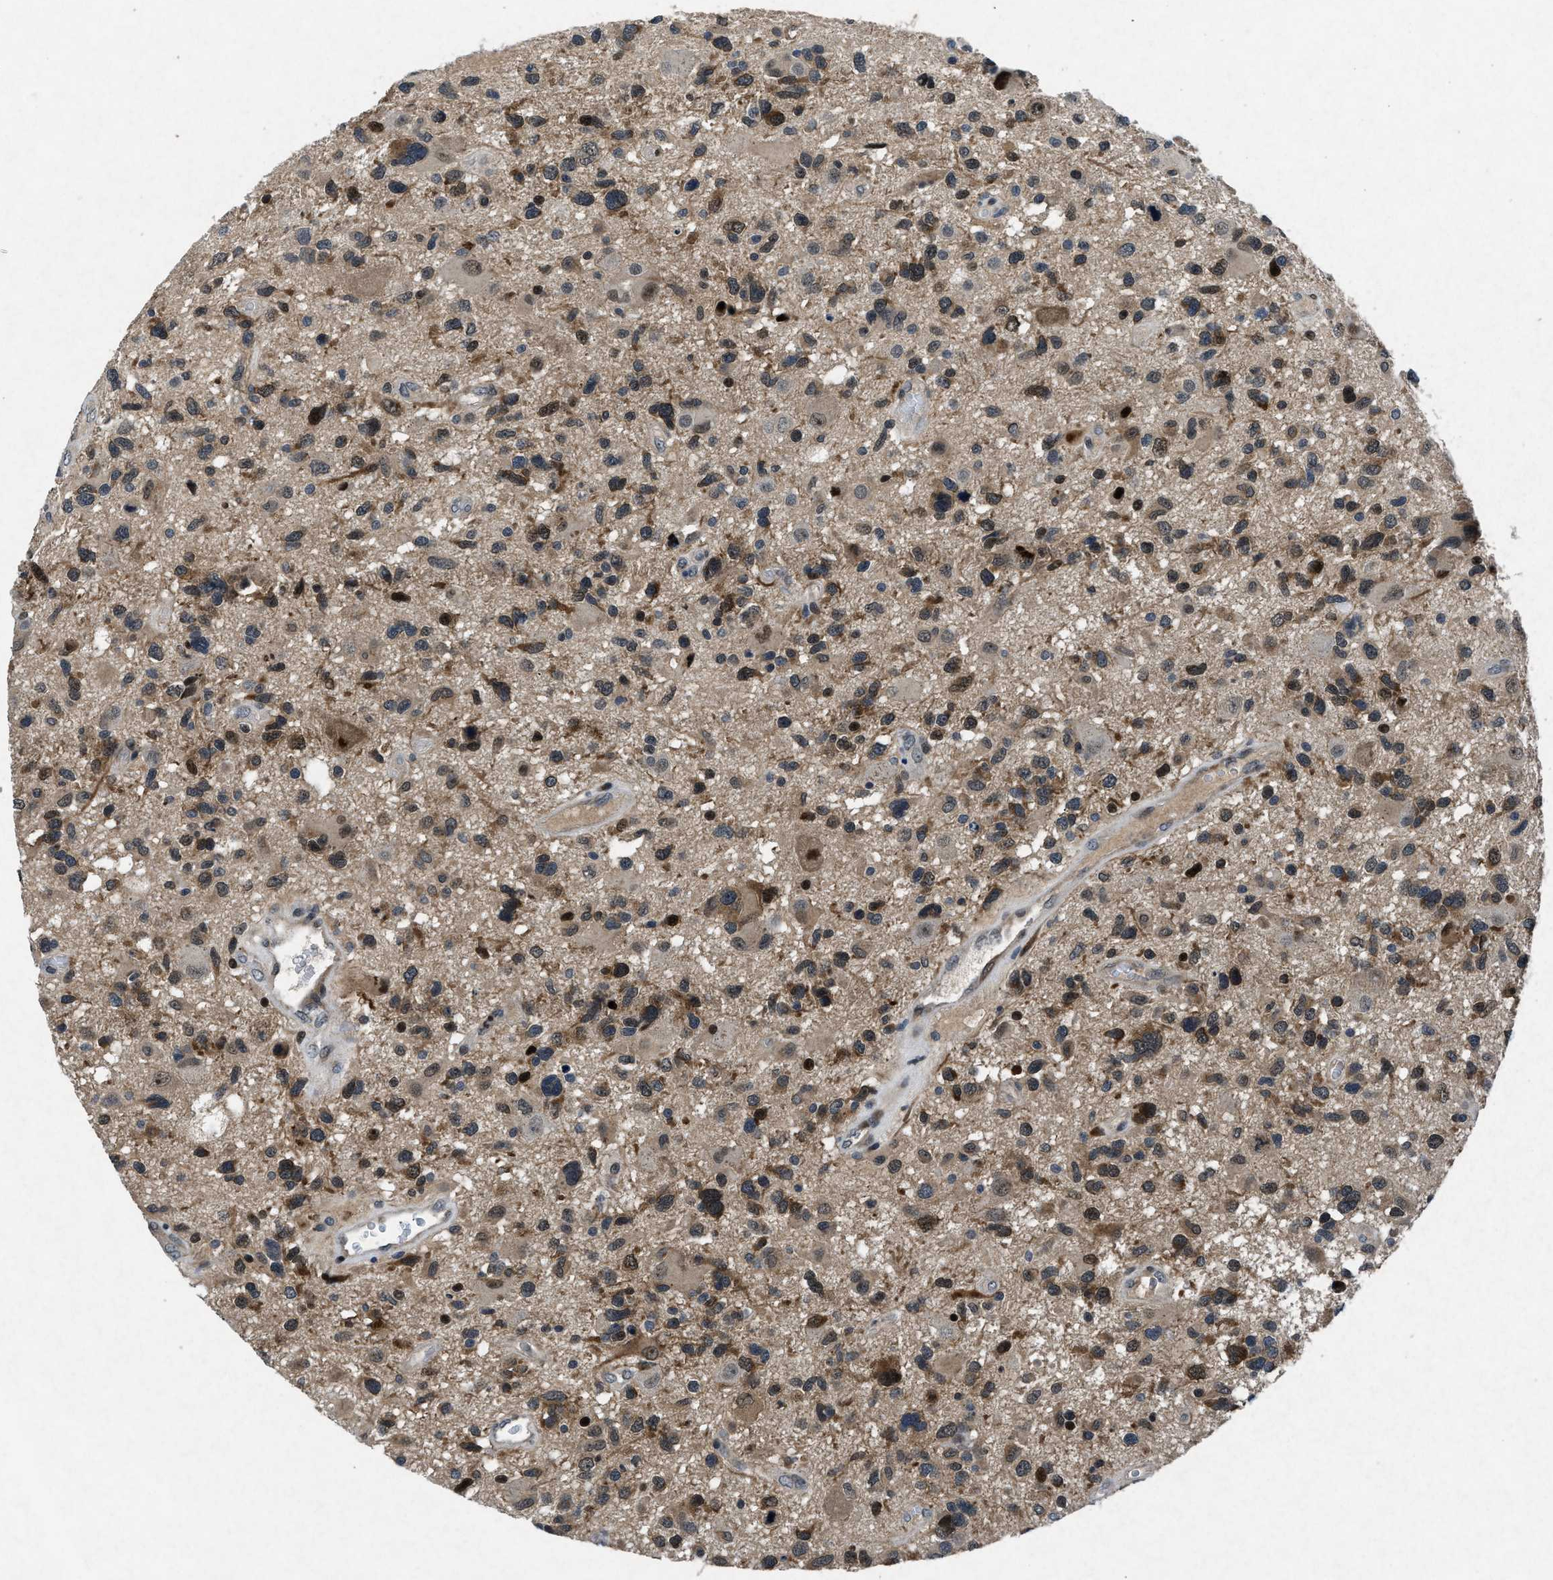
{"staining": {"intensity": "moderate", "quantity": ">75%", "location": "cytoplasmic/membranous"}, "tissue": "glioma", "cell_type": "Tumor cells", "image_type": "cancer", "snomed": [{"axis": "morphology", "description": "Glioma, malignant, High grade"}, {"axis": "topography", "description": "Brain"}], "caption": "High-grade glioma (malignant) stained for a protein (brown) reveals moderate cytoplasmic/membranous positive positivity in approximately >75% of tumor cells.", "gene": "PHLDA1", "patient": {"sex": "male", "age": 33}}